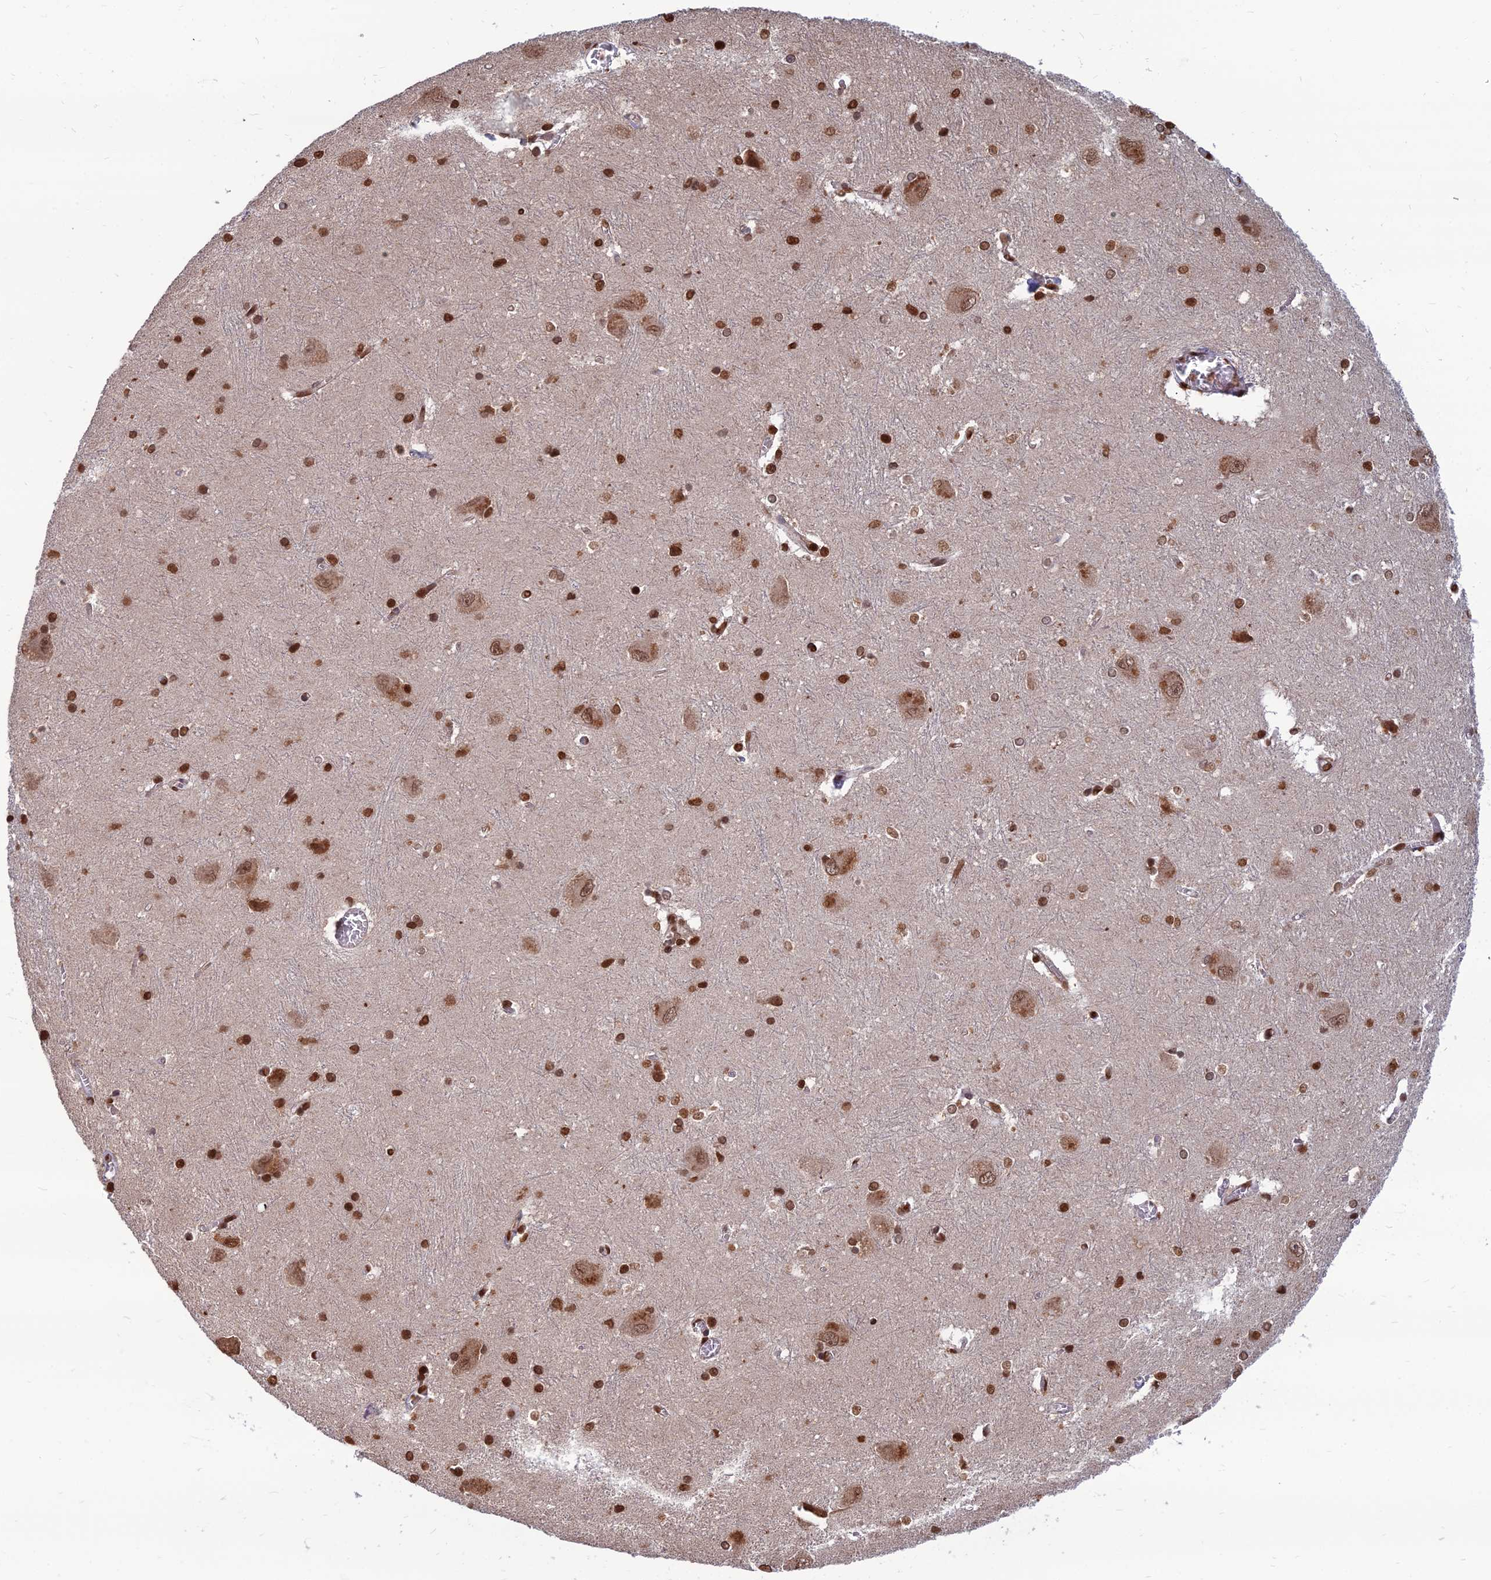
{"staining": {"intensity": "strong", "quantity": ">75%", "location": "nuclear"}, "tissue": "caudate", "cell_type": "Glial cells", "image_type": "normal", "snomed": [{"axis": "morphology", "description": "Normal tissue, NOS"}, {"axis": "topography", "description": "Lateral ventricle wall"}], "caption": "The immunohistochemical stain highlights strong nuclear staining in glial cells of normal caudate.", "gene": "OPA3", "patient": {"sex": "male", "age": 37}}